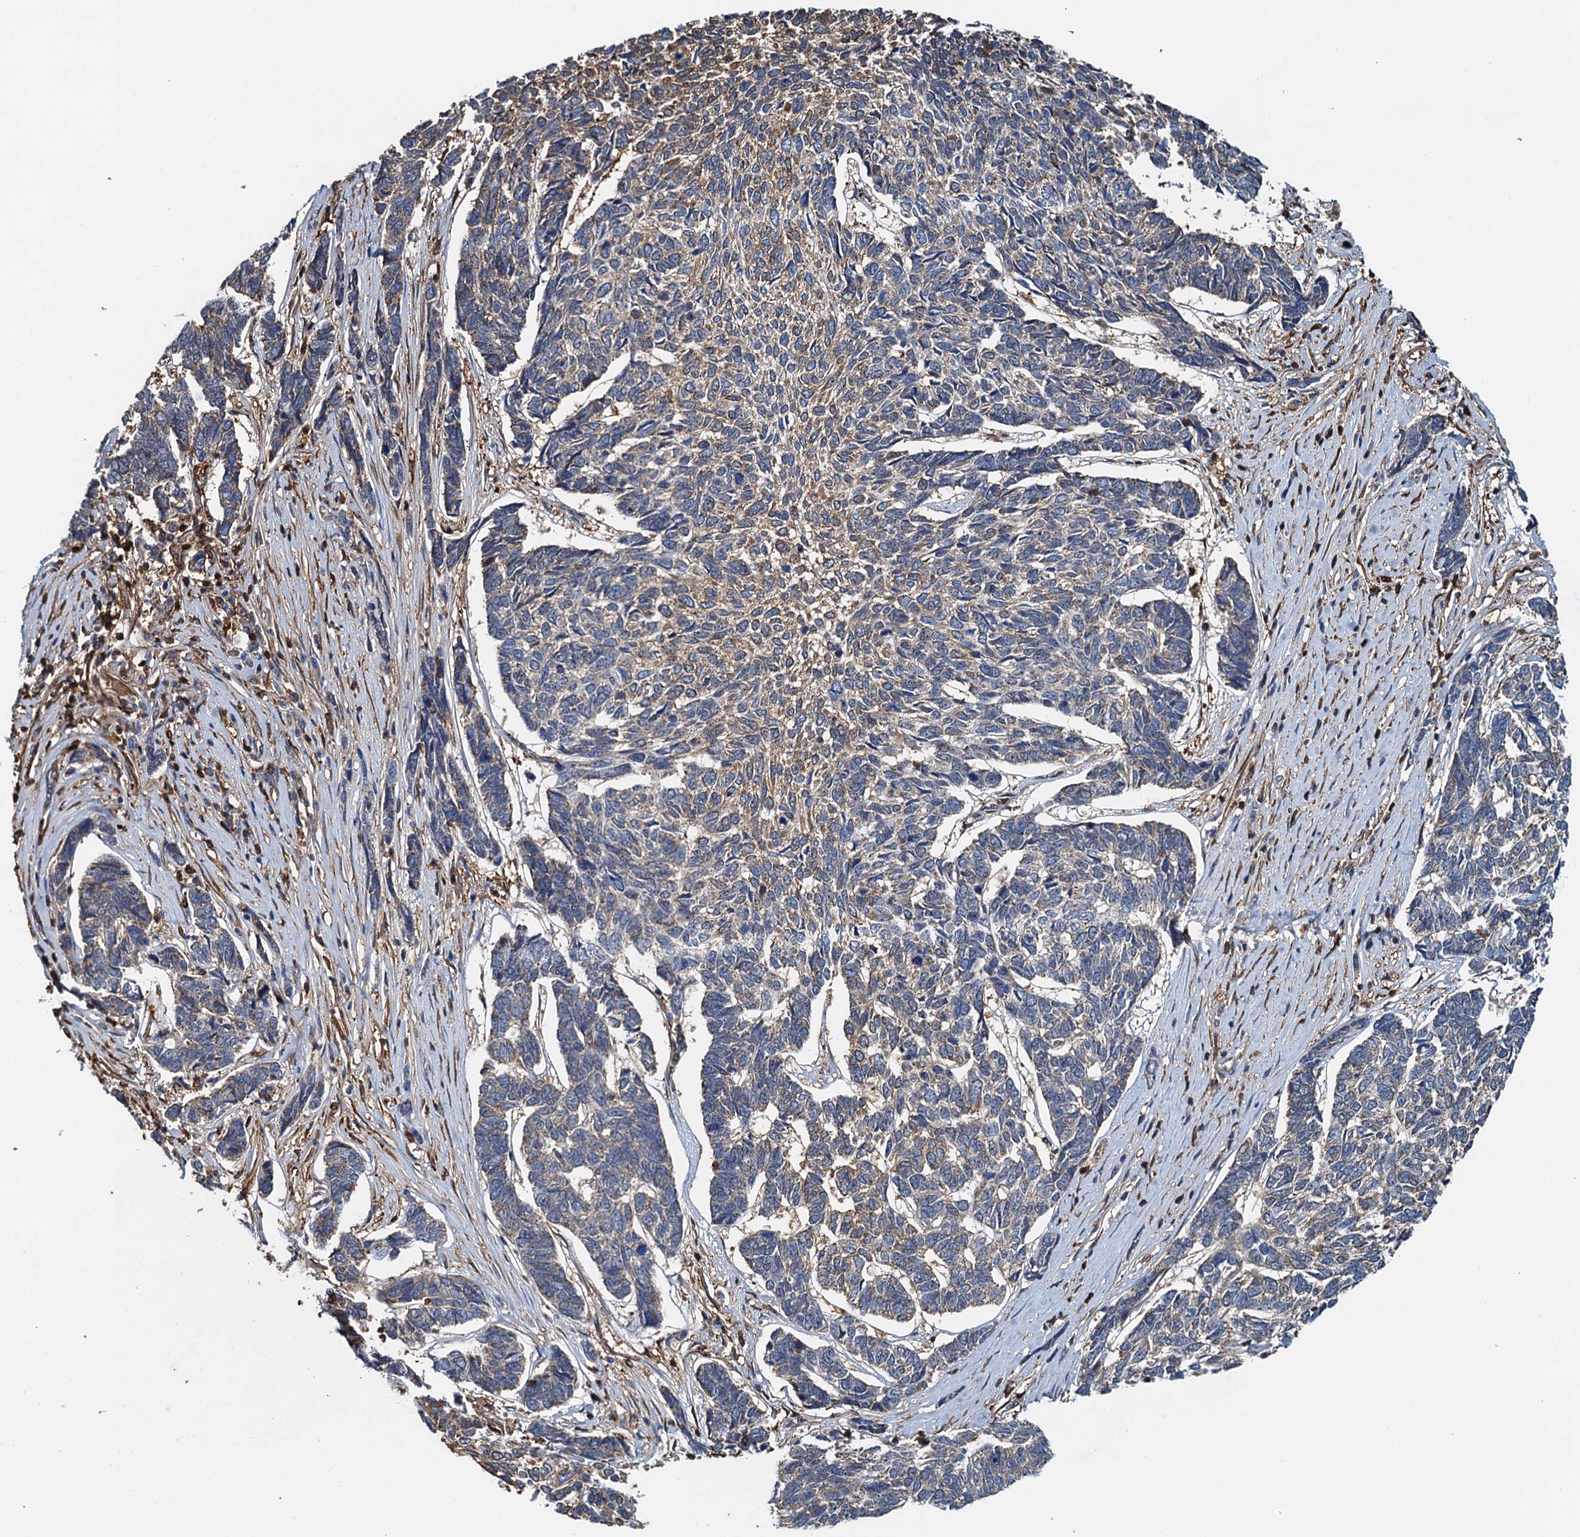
{"staining": {"intensity": "weak", "quantity": "25%-75%", "location": "cytoplasmic/membranous"}, "tissue": "skin cancer", "cell_type": "Tumor cells", "image_type": "cancer", "snomed": [{"axis": "morphology", "description": "Basal cell carcinoma"}, {"axis": "topography", "description": "Skin"}], "caption": "DAB immunohistochemical staining of human skin basal cell carcinoma exhibits weak cytoplasmic/membranous protein staining in approximately 25%-75% of tumor cells.", "gene": "USP6NL", "patient": {"sex": "female", "age": 65}}